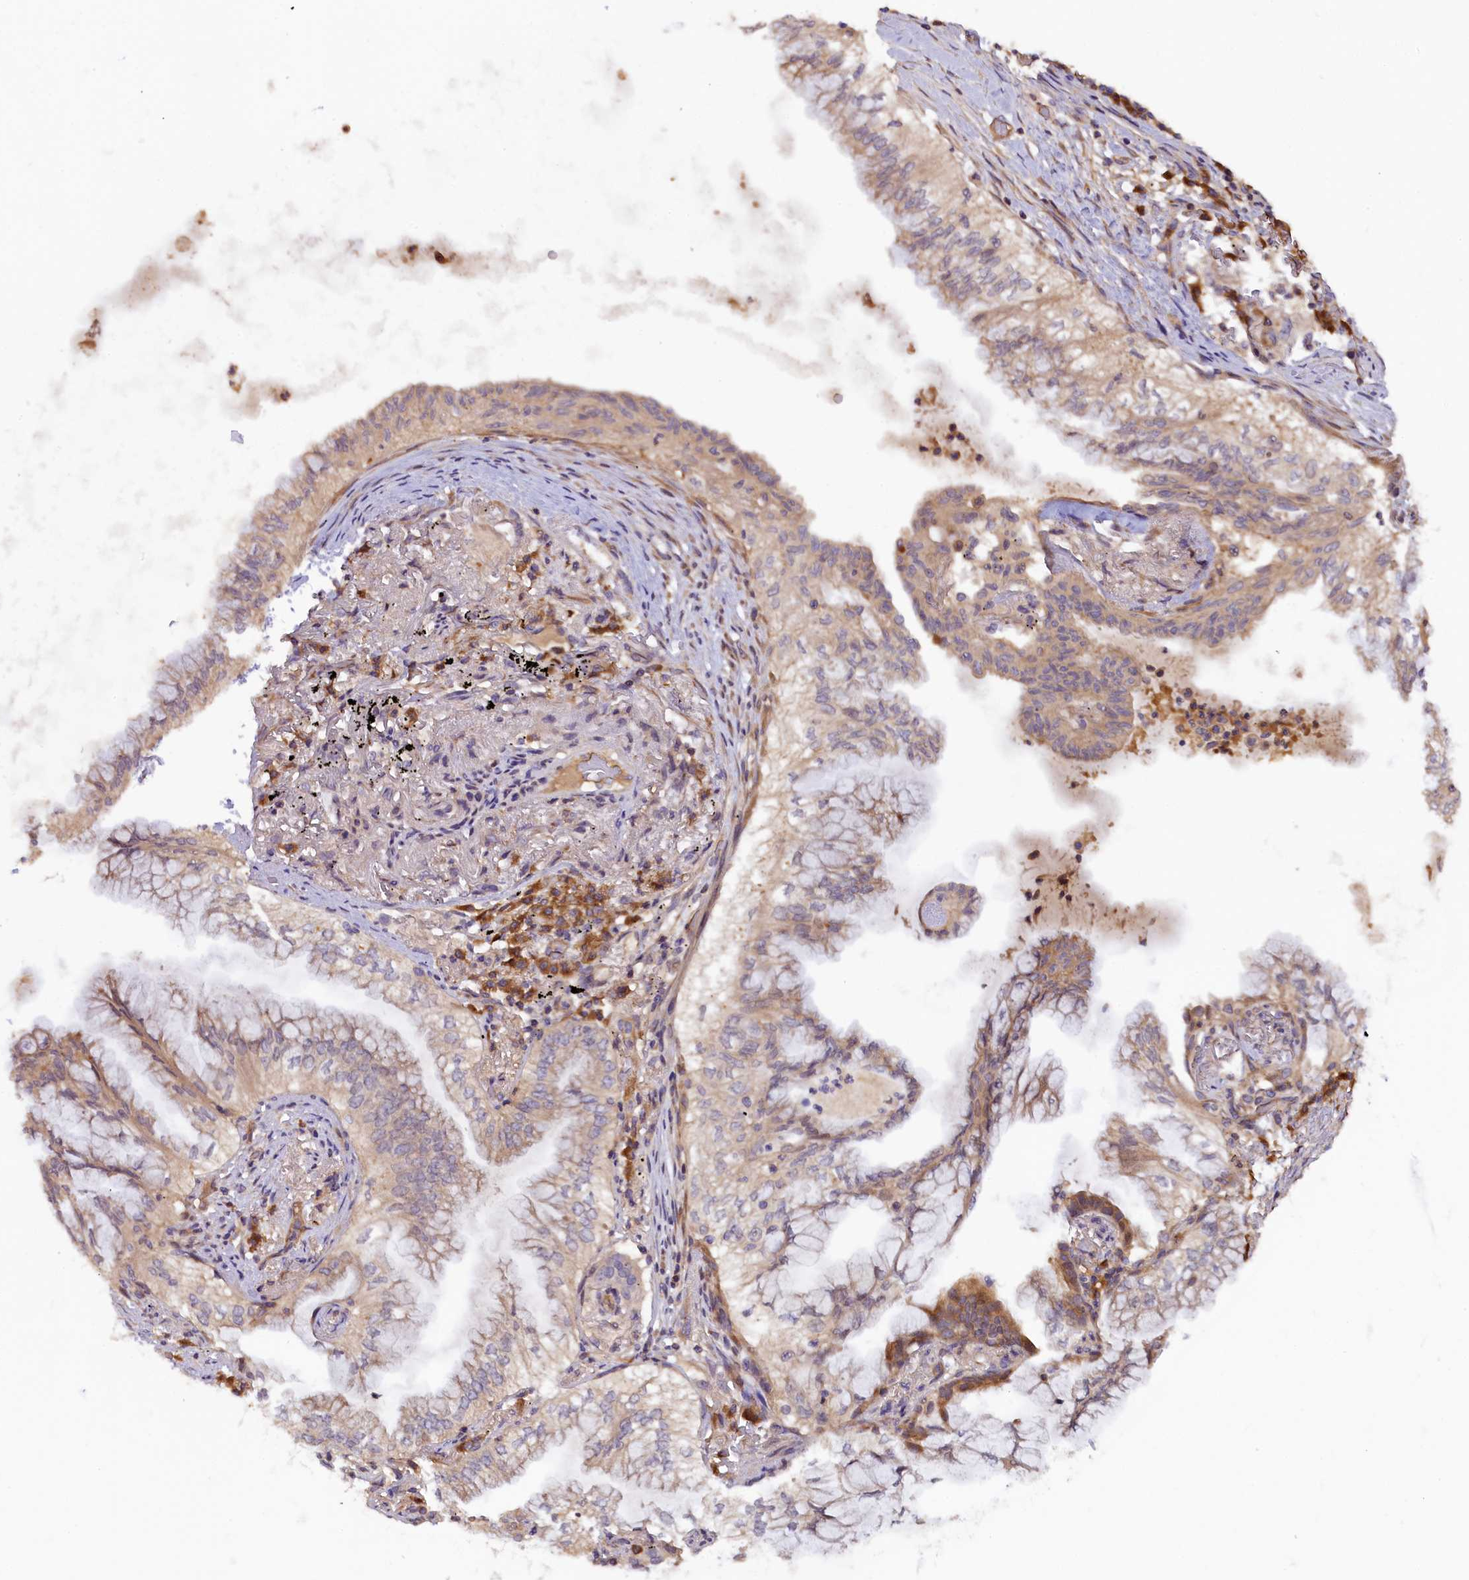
{"staining": {"intensity": "moderate", "quantity": "<25%", "location": "cytoplasmic/membranous"}, "tissue": "lung cancer", "cell_type": "Tumor cells", "image_type": "cancer", "snomed": [{"axis": "morphology", "description": "Adenocarcinoma, NOS"}, {"axis": "topography", "description": "Lung"}], "caption": "Tumor cells reveal low levels of moderate cytoplasmic/membranous expression in about <25% of cells in human lung cancer (adenocarcinoma). Using DAB (brown) and hematoxylin (blue) stains, captured at high magnification using brightfield microscopy.", "gene": "SETD6", "patient": {"sex": "female", "age": 70}}